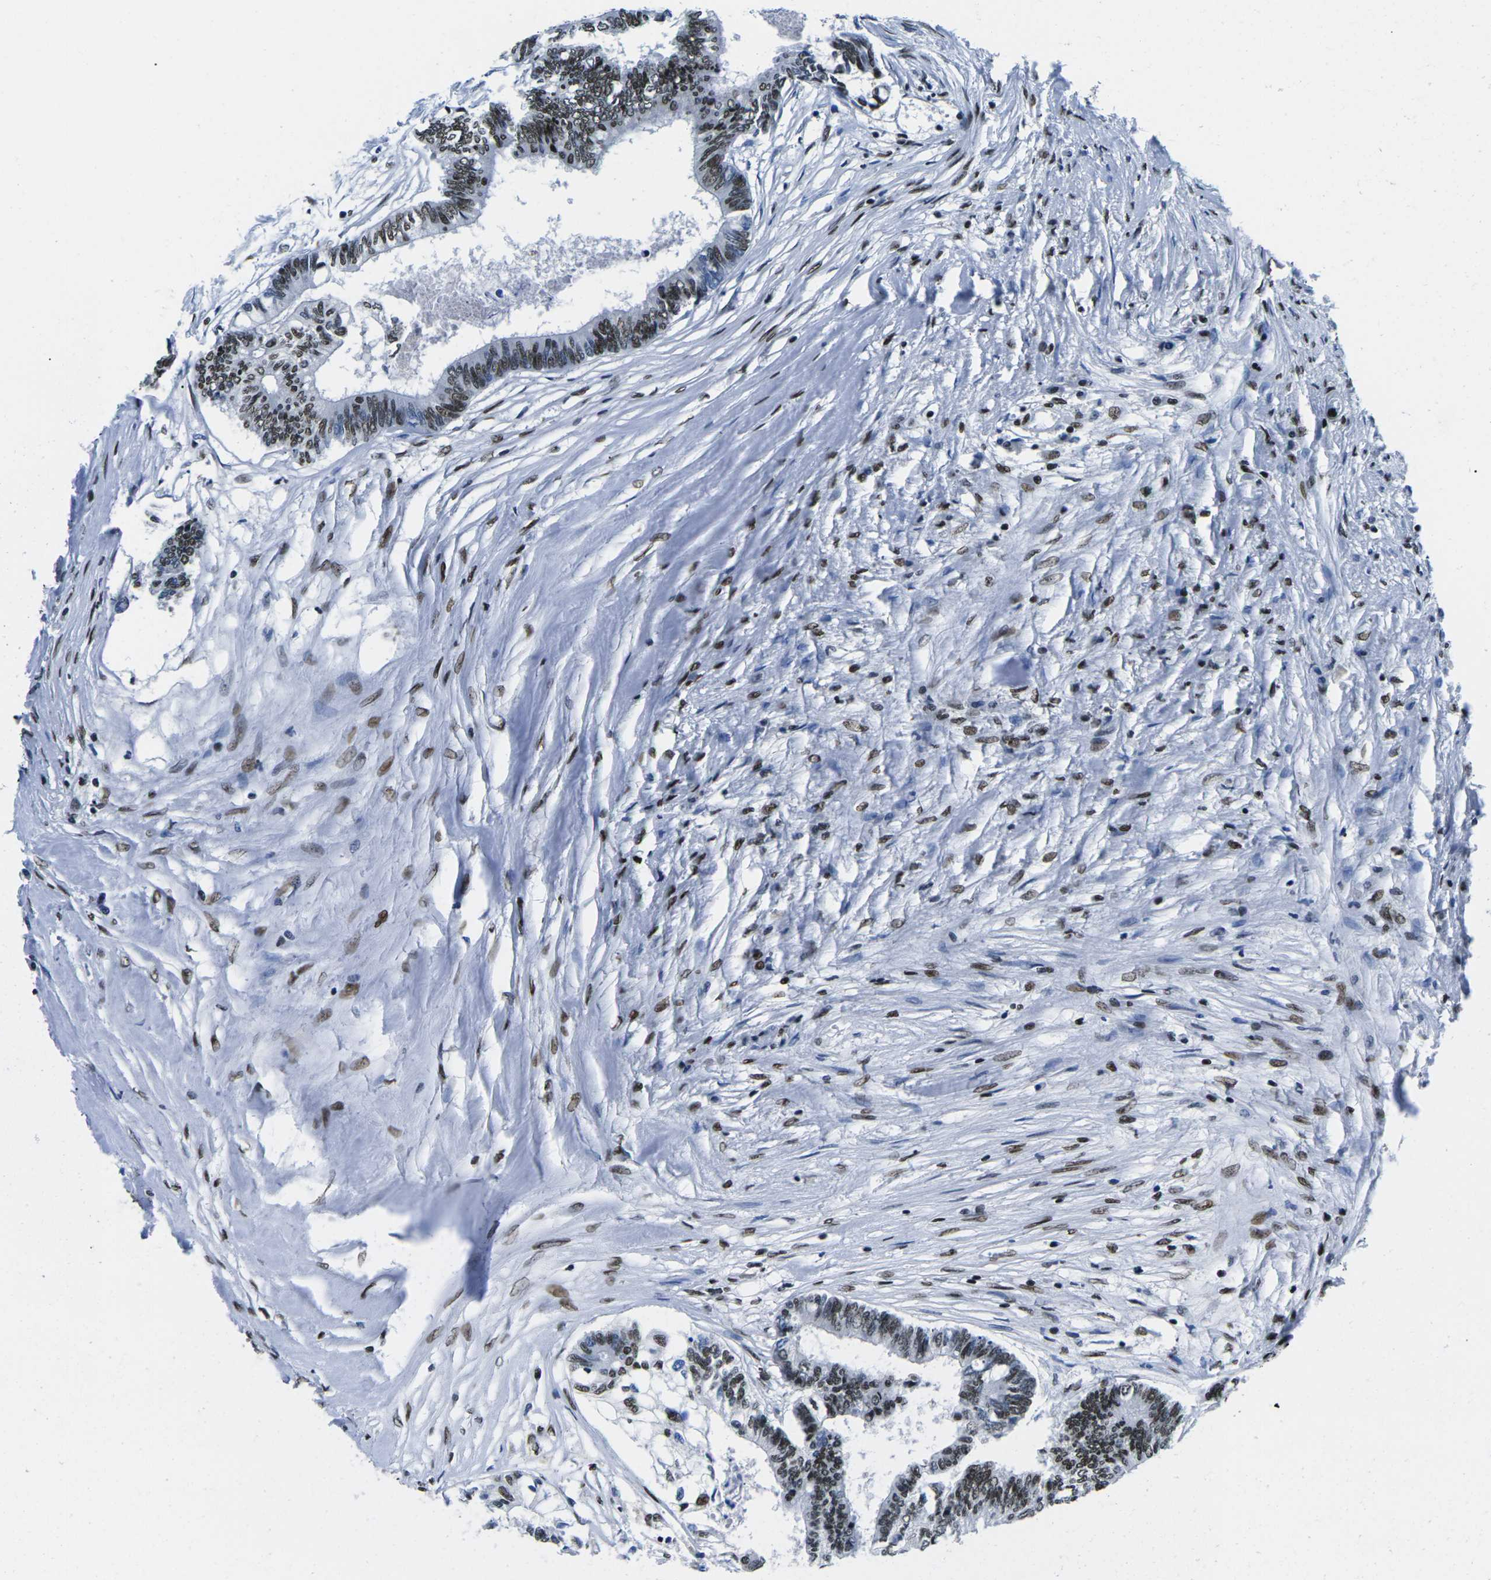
{"staining": {"intensity": "moderate", "quantity": ">75%", "location": "nuclear"}, "tissue": "colorectal cancer", "cell_type": "Tumor cells", "image_type": "cancer", "snomed": [{"axis": "morphology", "description": "Adenocarcinoma, NOS"}, {"axis": "topography", "description": "Rectum"}], "caption": "Approximately >75% of tumor cells in adenocarcinoma (colorectal) demonstrate moderate nuclear protein positivity as visualized by brown immunohistochemical staining.", "gene": "ATF1", "patient": {"sex": "male", "age": 63}}